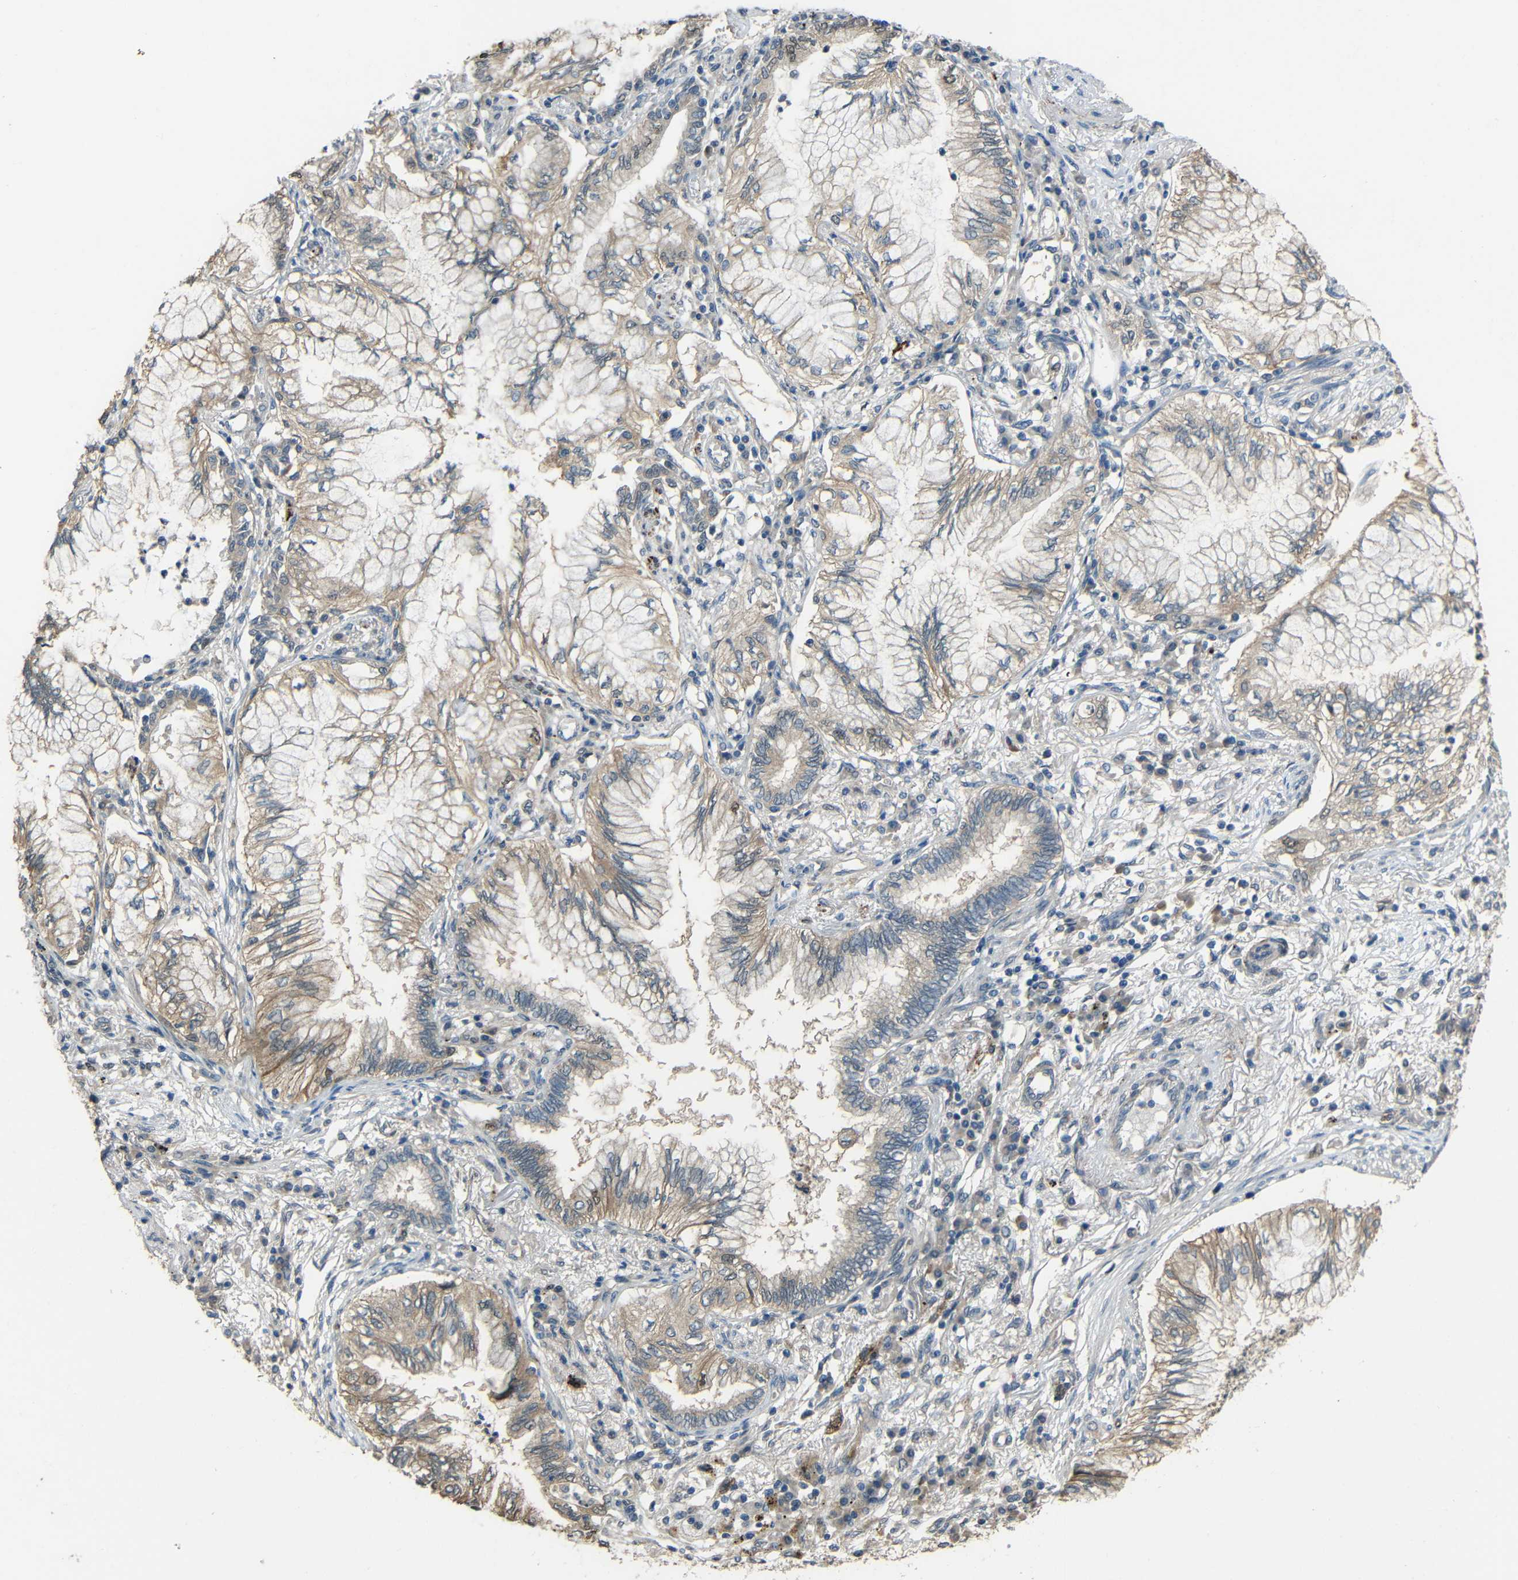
{"staining": {"intensity": "weak", "quantity": ">75%", "location": "cytoplasmic/membranous"}, "tissue": "lung cancer", "cell_type": "Tumor cells", "image_type": "cancer", "snomed": [{"axis": "morphology", "description": "Normal tissue, NOS"}, {"axis": "morphology", "description": "Adenocarcinoma, NOS"}, {"axis": "topography", "description": "Bronchus"}, {"axis": "topography", "description": "Lung"}], "caption": "Human lung cancer stained with a protein marker displays weak staining in tumor cells.", "gene": "STBD1", "patient": {"sex": "female", "age": 70}}